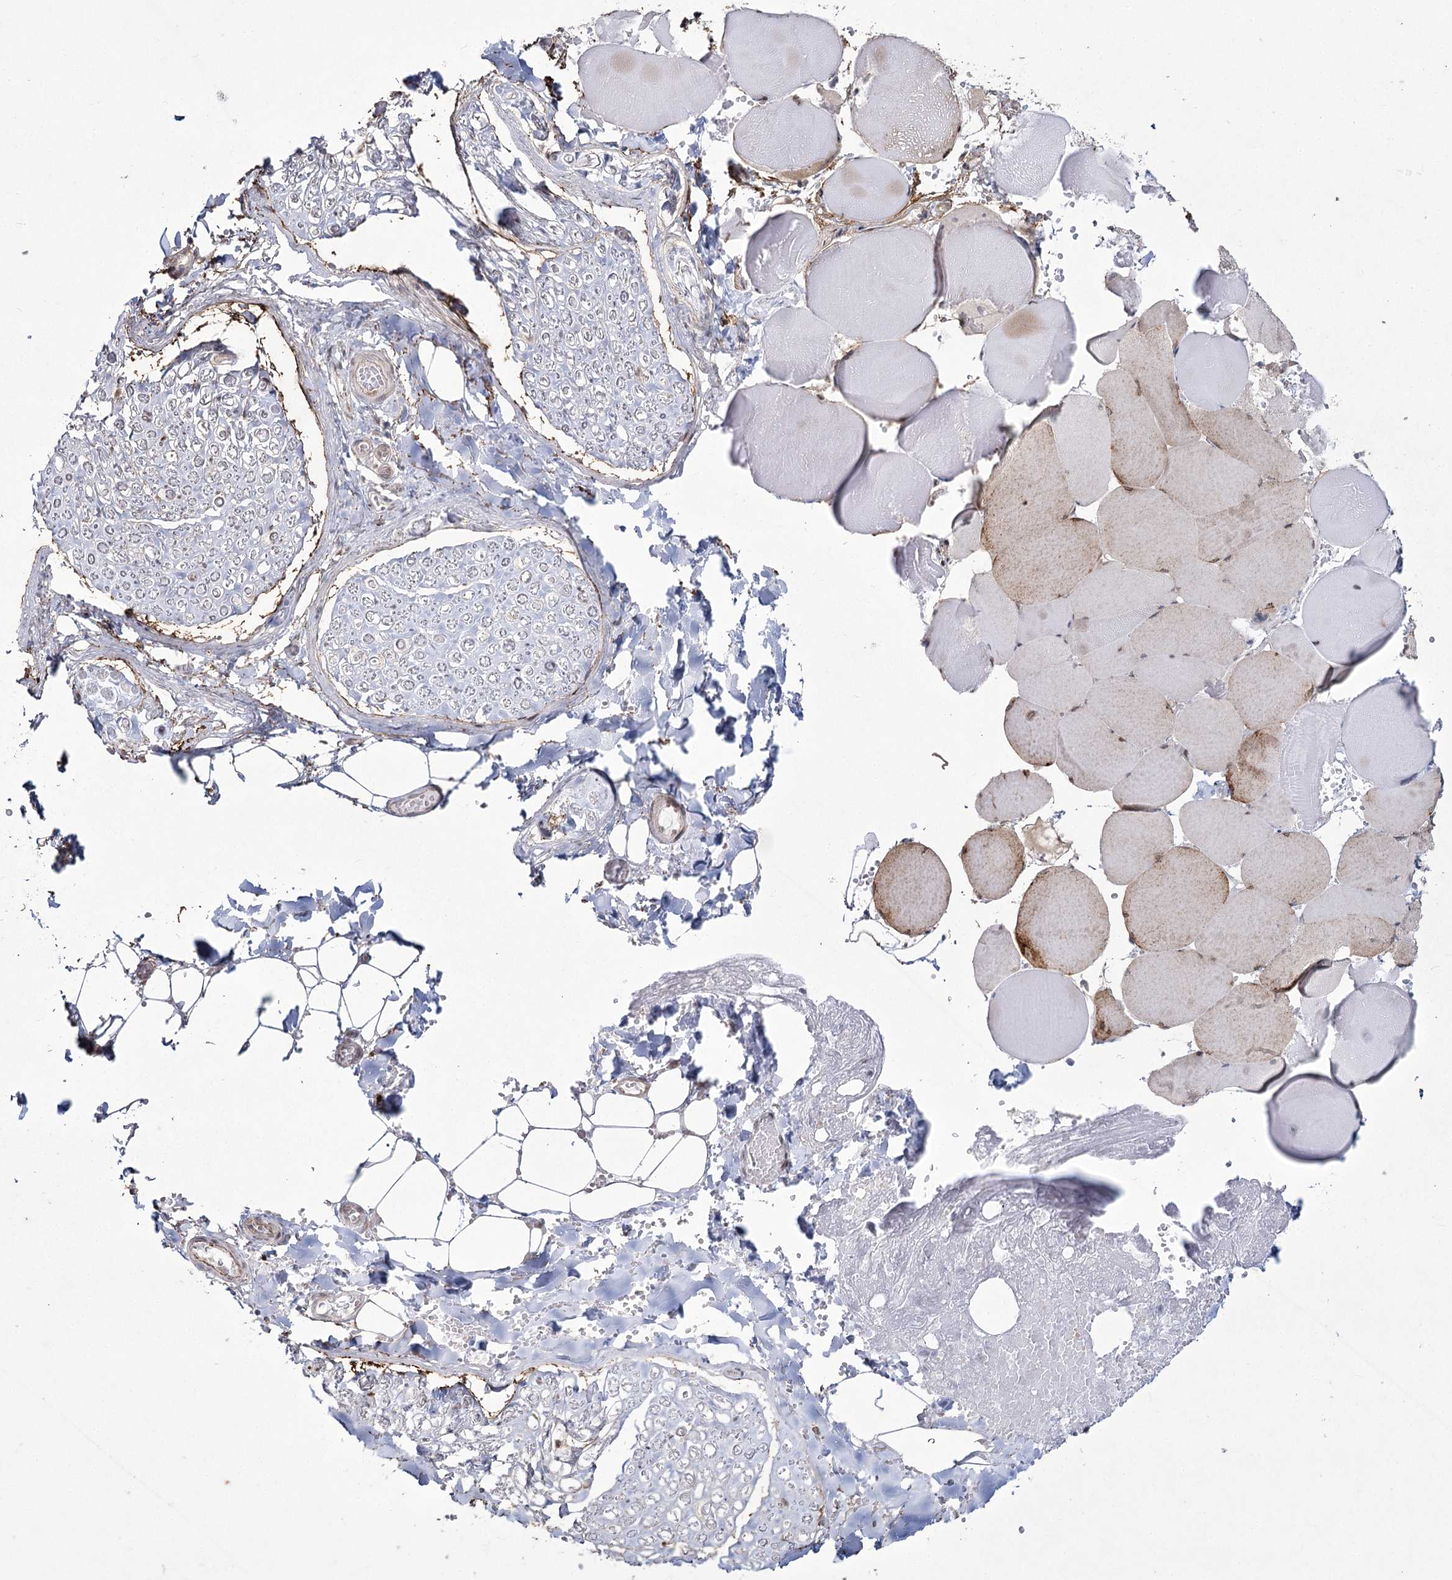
{"staining": {"intensity": "moderate", "quantity": "<25%", "location": "nuclear"}, "tissue": "adipose tissue", "cell_type": "Adipocytes", "image_type": "normal", "snomed": [{"axis": "morphology", "description": "Normal tissue, NOS"}, {"axis": "topography", "description": "Skeletal muscle"}, {"axis": "topography", "description": "Peripheral nerve tissue"}], "caption": "The image displays a brown stain indicating the presence of a protein in the nuclear of adipocytes in adipose tissue.", "gene": "YBX3", "patient": {"sex": "female", "age": 55}}